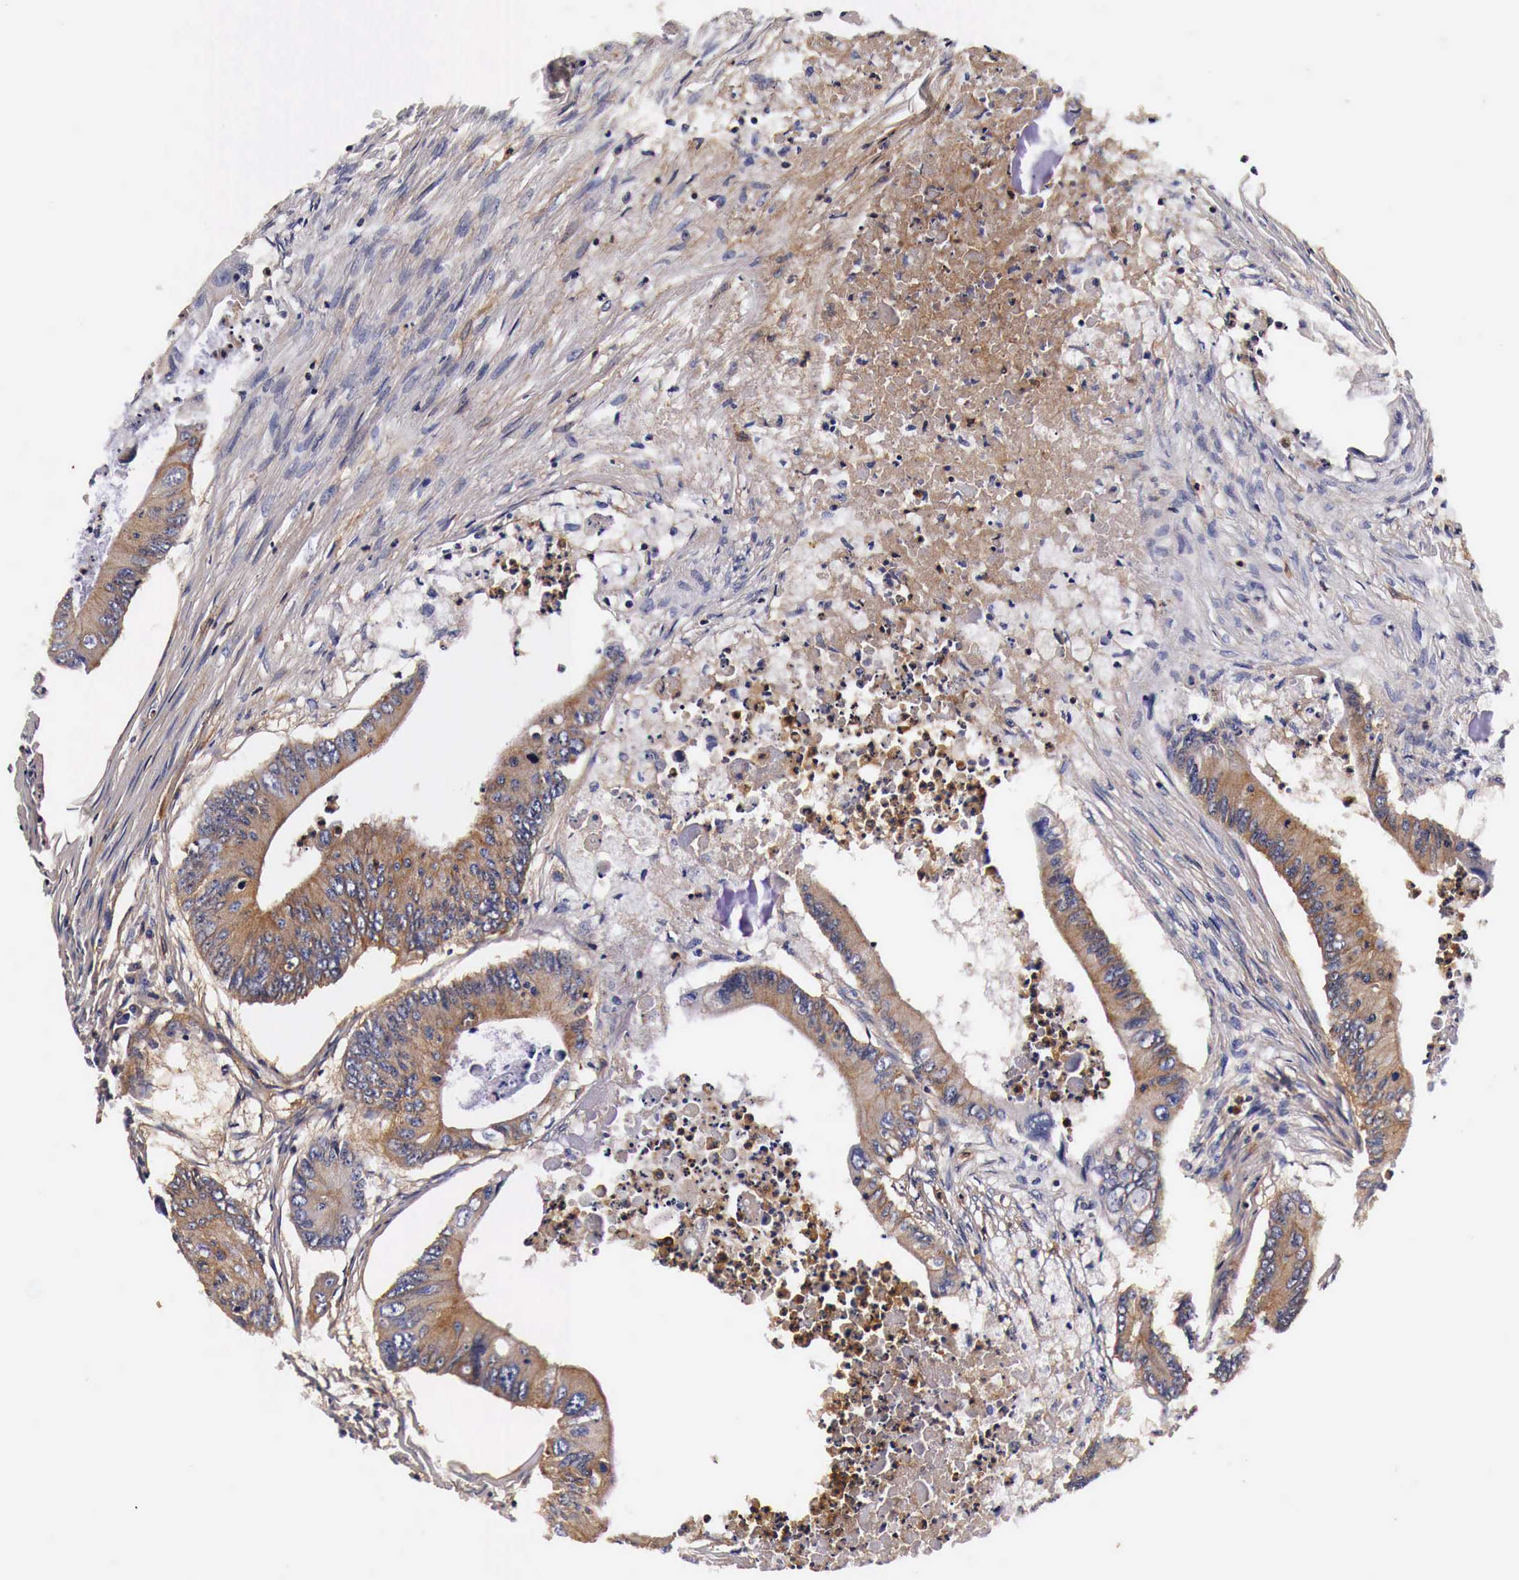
{"staining": {"intensity": "moderate", "quantity": ">75%", "location": "cytoplasmic/membranous"}, "tissue": "colorectal cancer", "cell_type": "Tumor cells", "image_type": "cancer", "snomed": [{"axis": "morphology", "description": "Adenocarcinoma, NOS"}, {"axis": "topography", "description": "Colon"}], "caption": "Moderate cytoplasmic/membranous positivity is identified in about >75% of tumor cells in colorectal adenocarcinoma.", "gene": "RP2", "patient": {"sex": "male", "age": 65}}